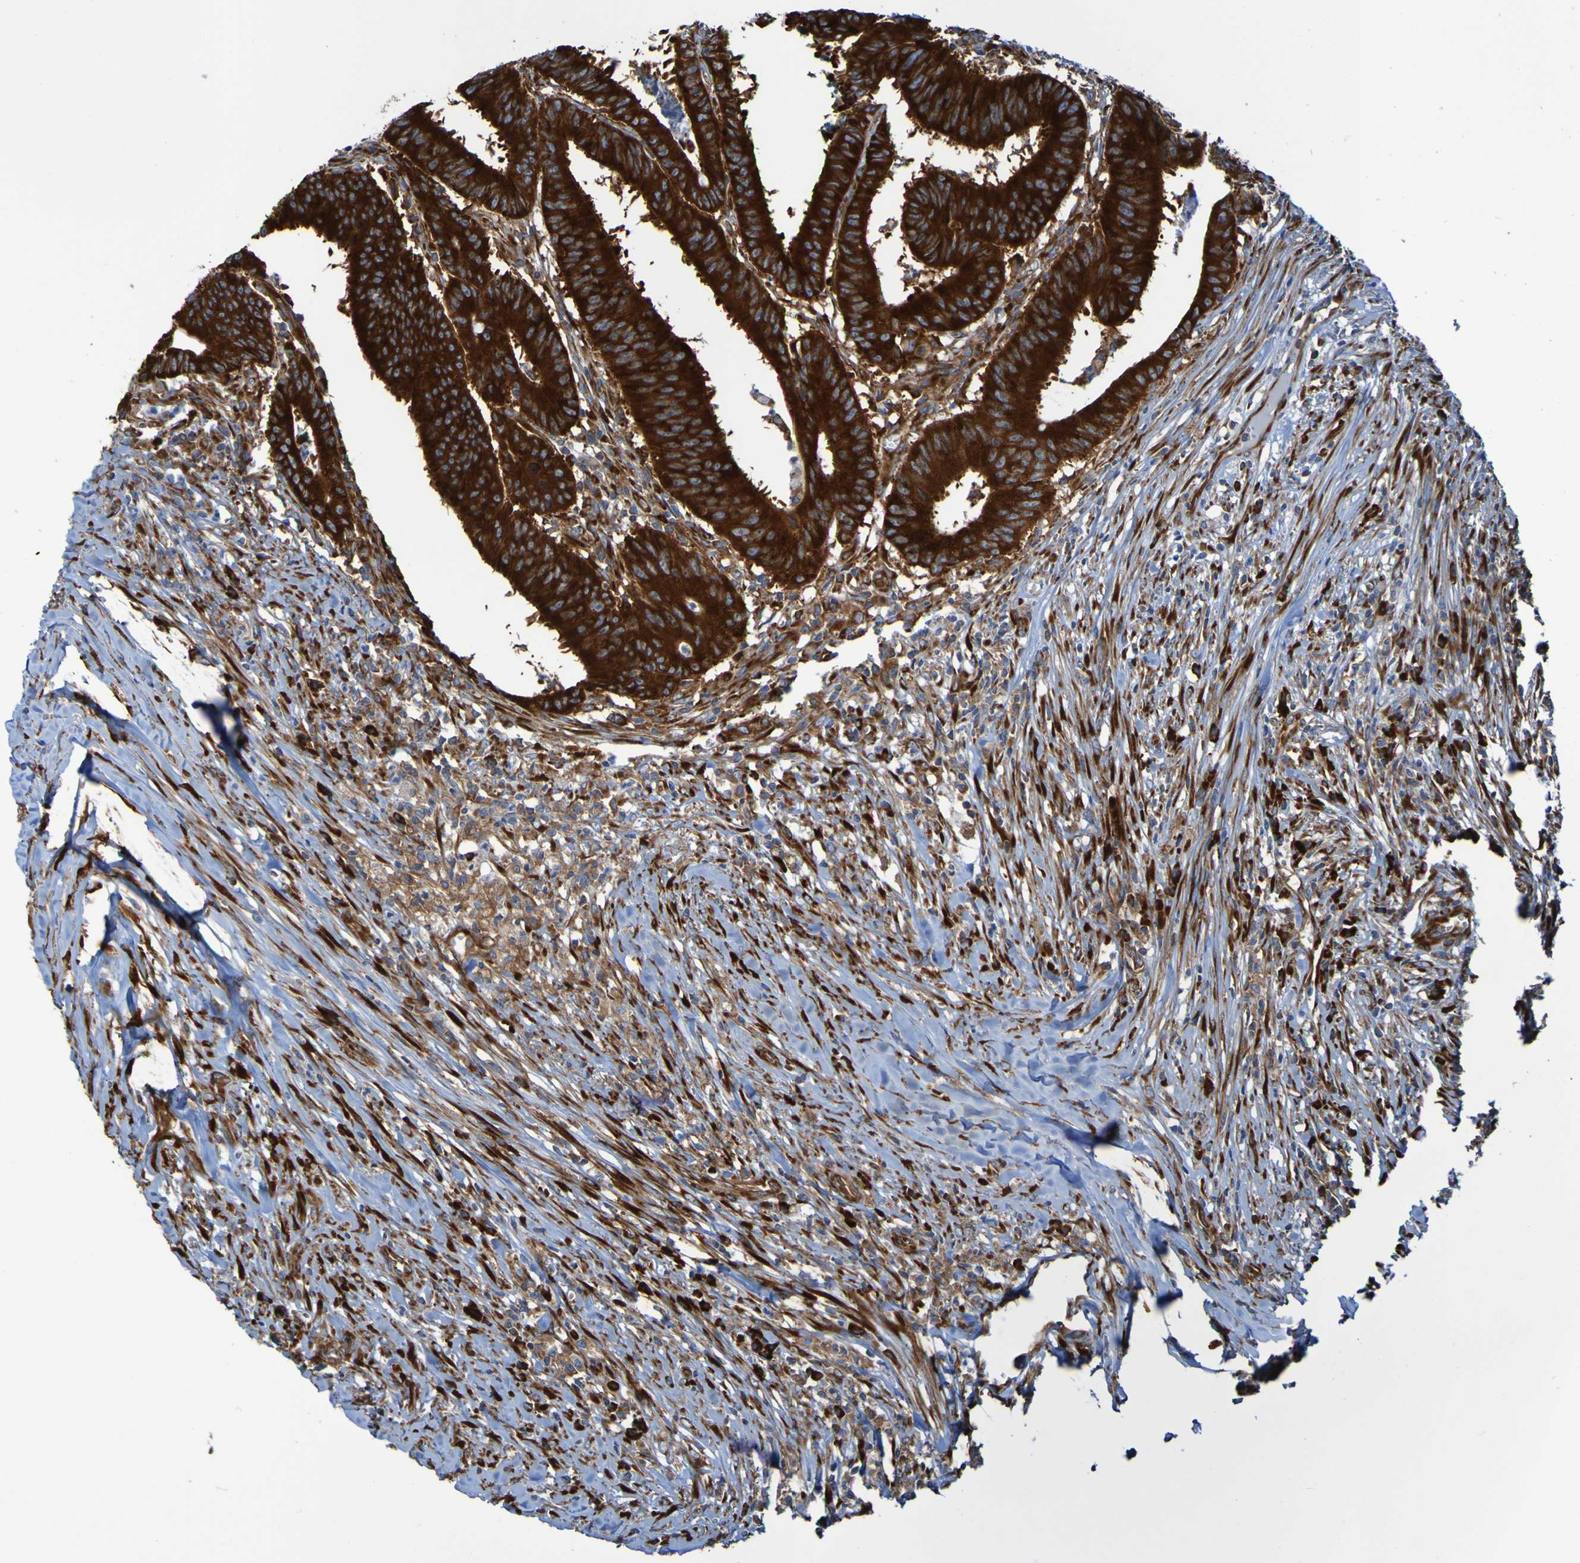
{"staining": {"intensity": "strong", "quantity": ">75%", "location": "cytoplasmic/membranous"}, "tissue": "colorectal cancer", "cell_type": "Tumor cells", "image_type": "cancer", "snomed": [{"axis": "morphology", "description": "Adenocarcinoma, NOS"}, {"axis": "topography", "description": "Colon"}], "caption": "Strong cytoplasmic/membranous staining for a protein is appreciated in approximately >75% of tumor cells of colorectal adenocarcinoma using IHC.", "gene": "RPL10", "patient": {"sex": "male", "age": 45}}